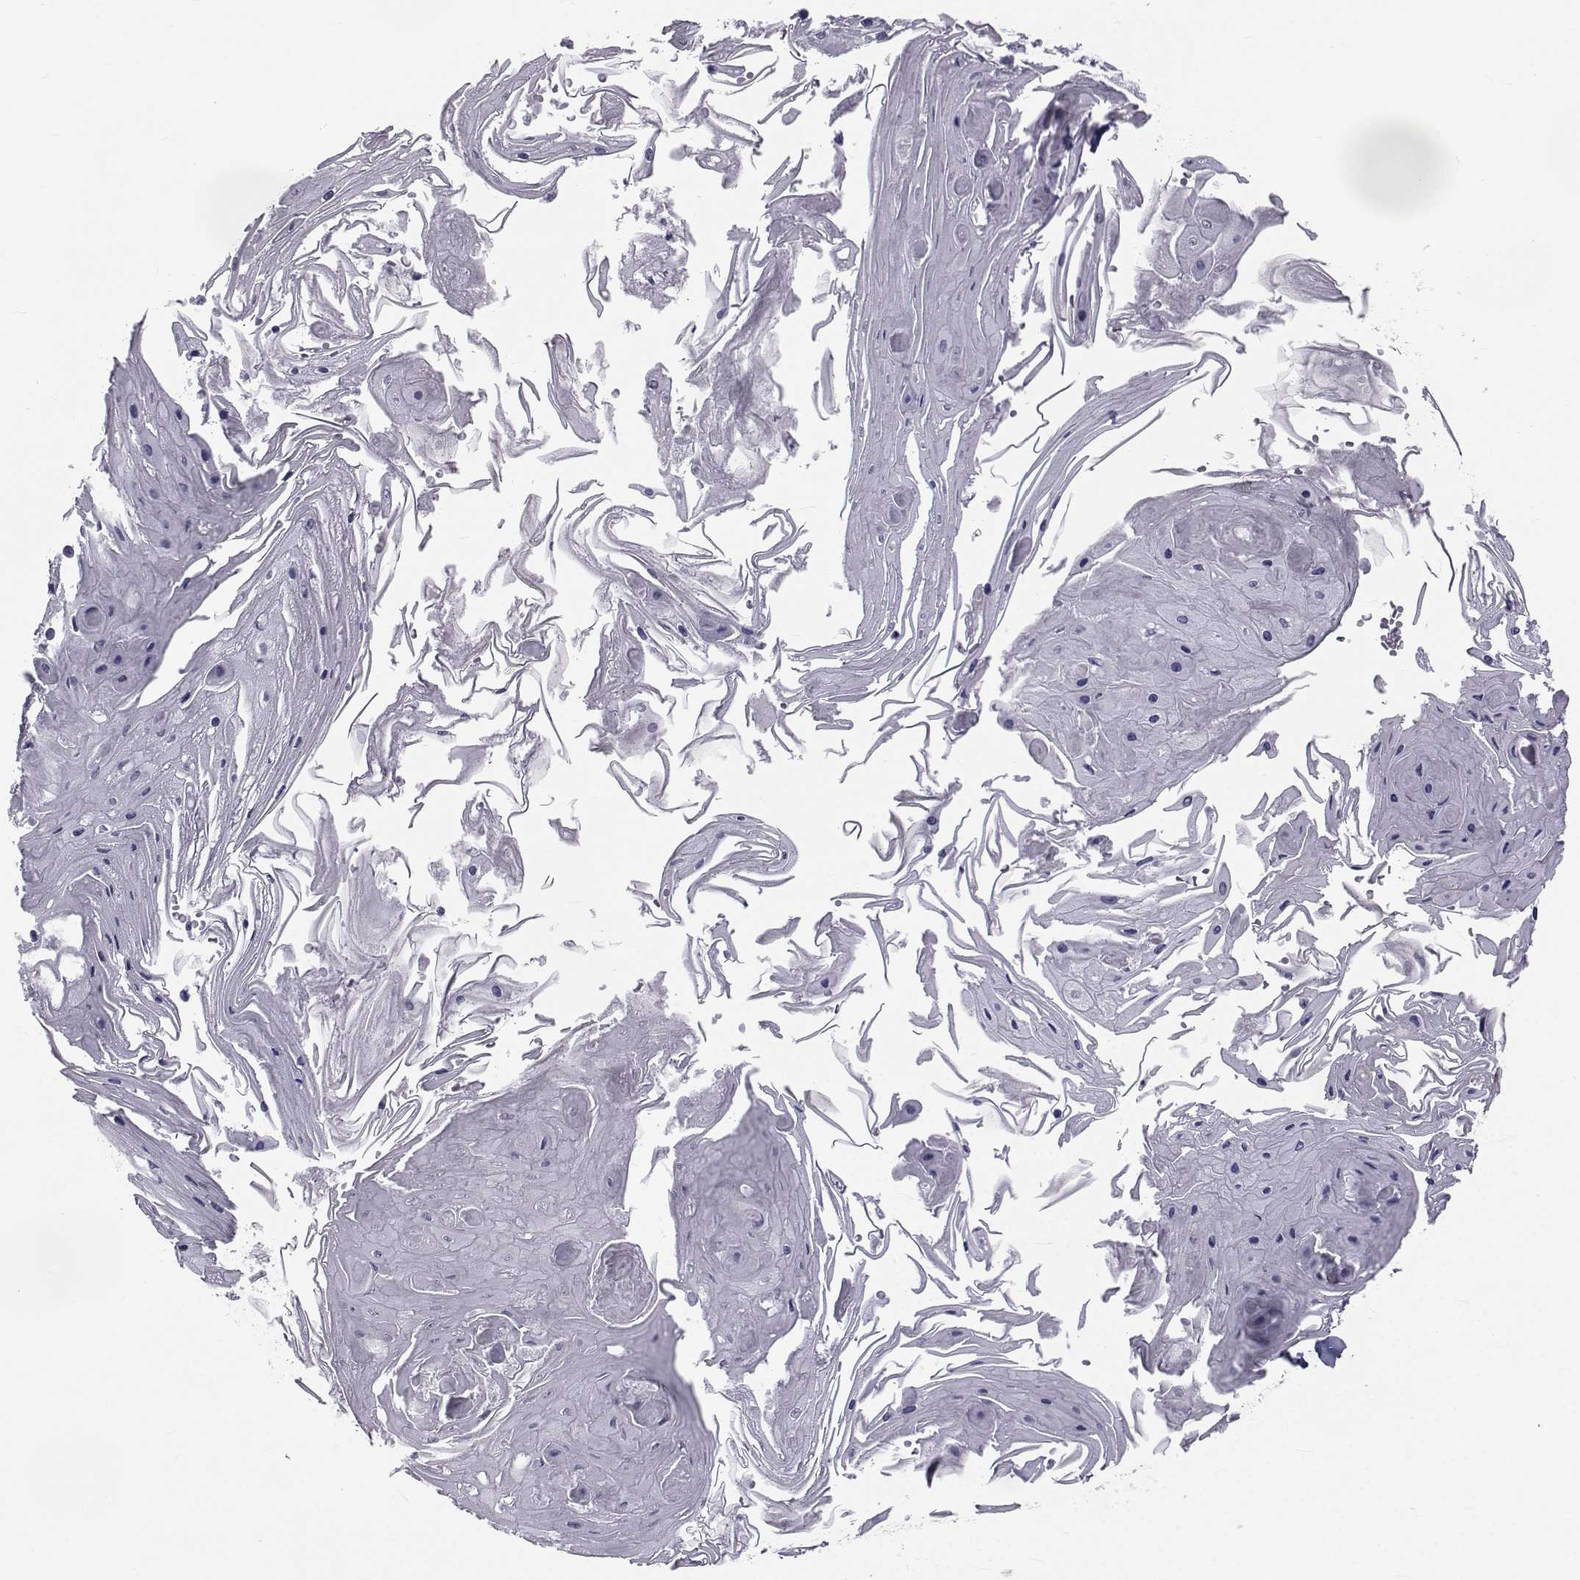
{"staining": {"intensity": "negative", "quantity": "none", "location": "none"}, "tissue": "skin cancer", "cell_type": "Tumor cells", "image_type": "cancer", "snomed": [{"axis": "morphology", "description": "Squamous cell carcinoma, NOS"}, {"axis": "topography", "description": "Skin"}], "caption": "High power microscopy photomicrograph of an immunohistochemistry (IHC) micrograph of skin cancer, revealing no significant expression in tumor cells.", "gene": "FDXR", "patient": {"sex": "male", "age": 70}}